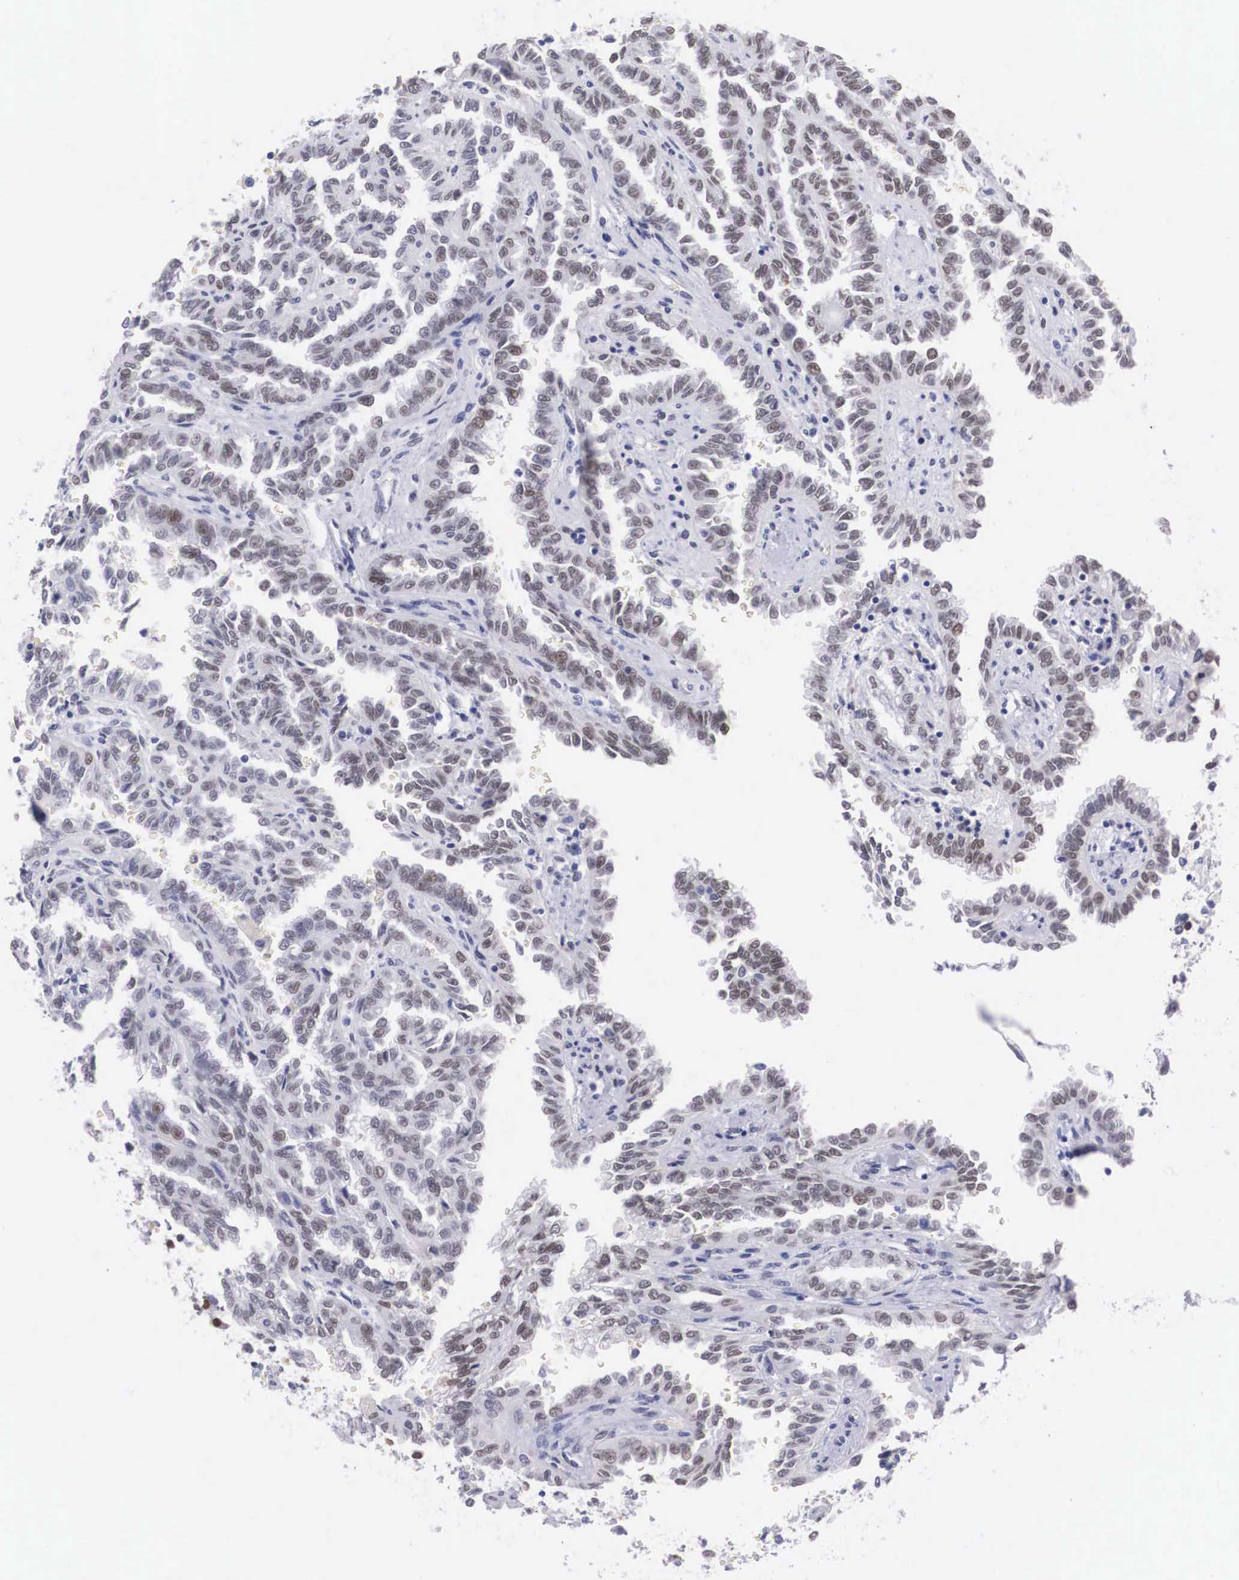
{"staining": {"intensity": "weak", "quantity": "25%-75%", "location": "nuclear"}, "tissue": "renal cancer", "cell_type": "Tumor cells", "image_type": "cancer", "snomed": [{"axis": "morphology", "description": "Inflammation, NOS"}, {"axis": "morphology", "description": "Adenocarcinoma, NOS"}, {"axis": "topography", "description": "Kidney"}], "caption": "Weak nuclear protein staining is identified in approximately 25%-75% of tumor cells in renal adenocarcinoma.", "gene": "KHDRBS3", "patient": {"sex": "male", "age": 68}}